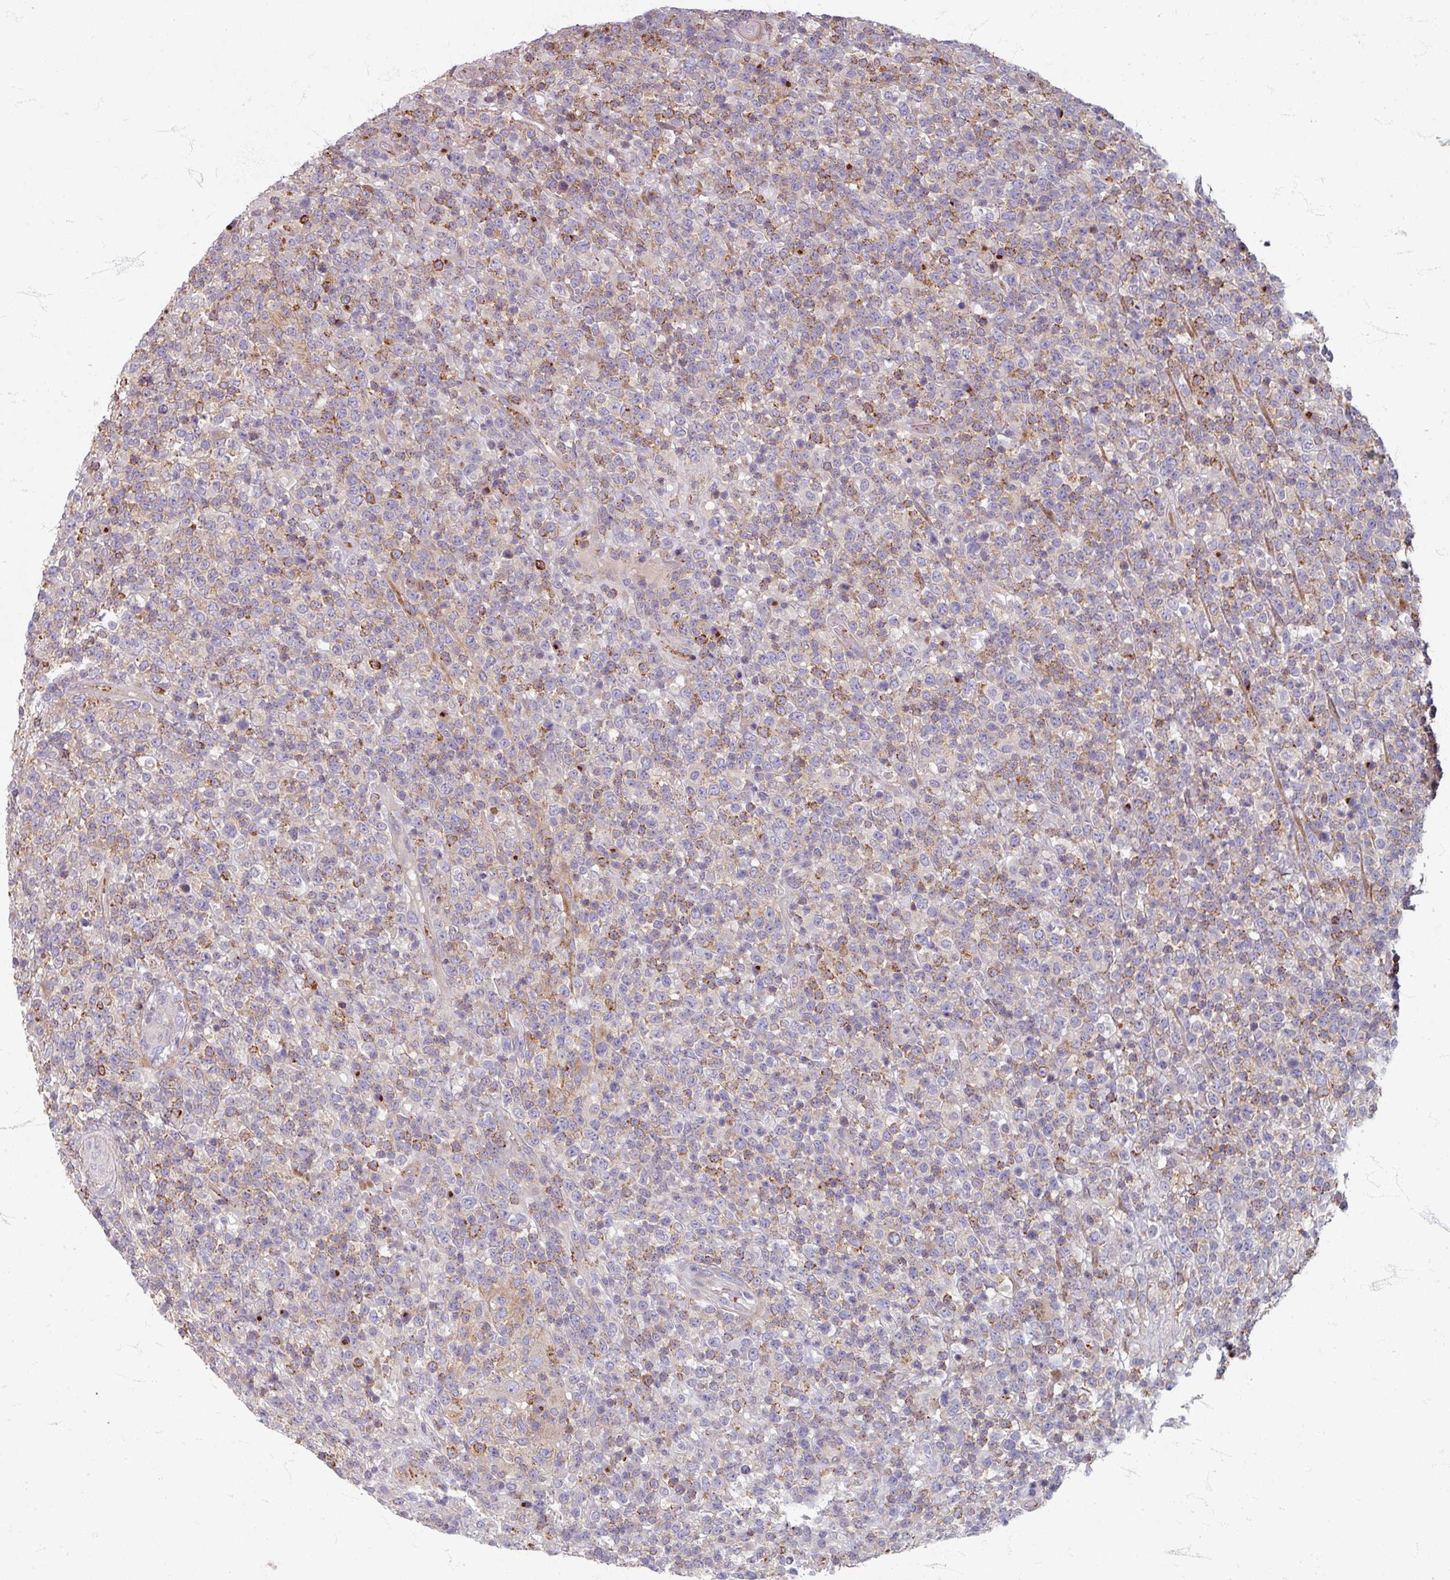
{"staining": {"intensity": "moderate", "quantity": "<25%", "location": "cytoplasmic/membranous"}, "tissue": "lymphoma", "cell_type": "Tumor cells", "image_type": "cancer", "snomed": [{"axis": "morphology", "description": "Malignant lymphoma, non-Hodgkin's type, High grade"}, {"axis": "topography", "description": "Colon"}], "caption": "Immunohistochemical staining of human malignant lymphoma, non-Hodgkin's type (high-grade) demonstrates low levels of moderate cytoplasmic/membranous positivity in approximately <25% of tumor cells.", "gene": "GABARAPL1", "patient": {"sex": "female", "age": 53}}